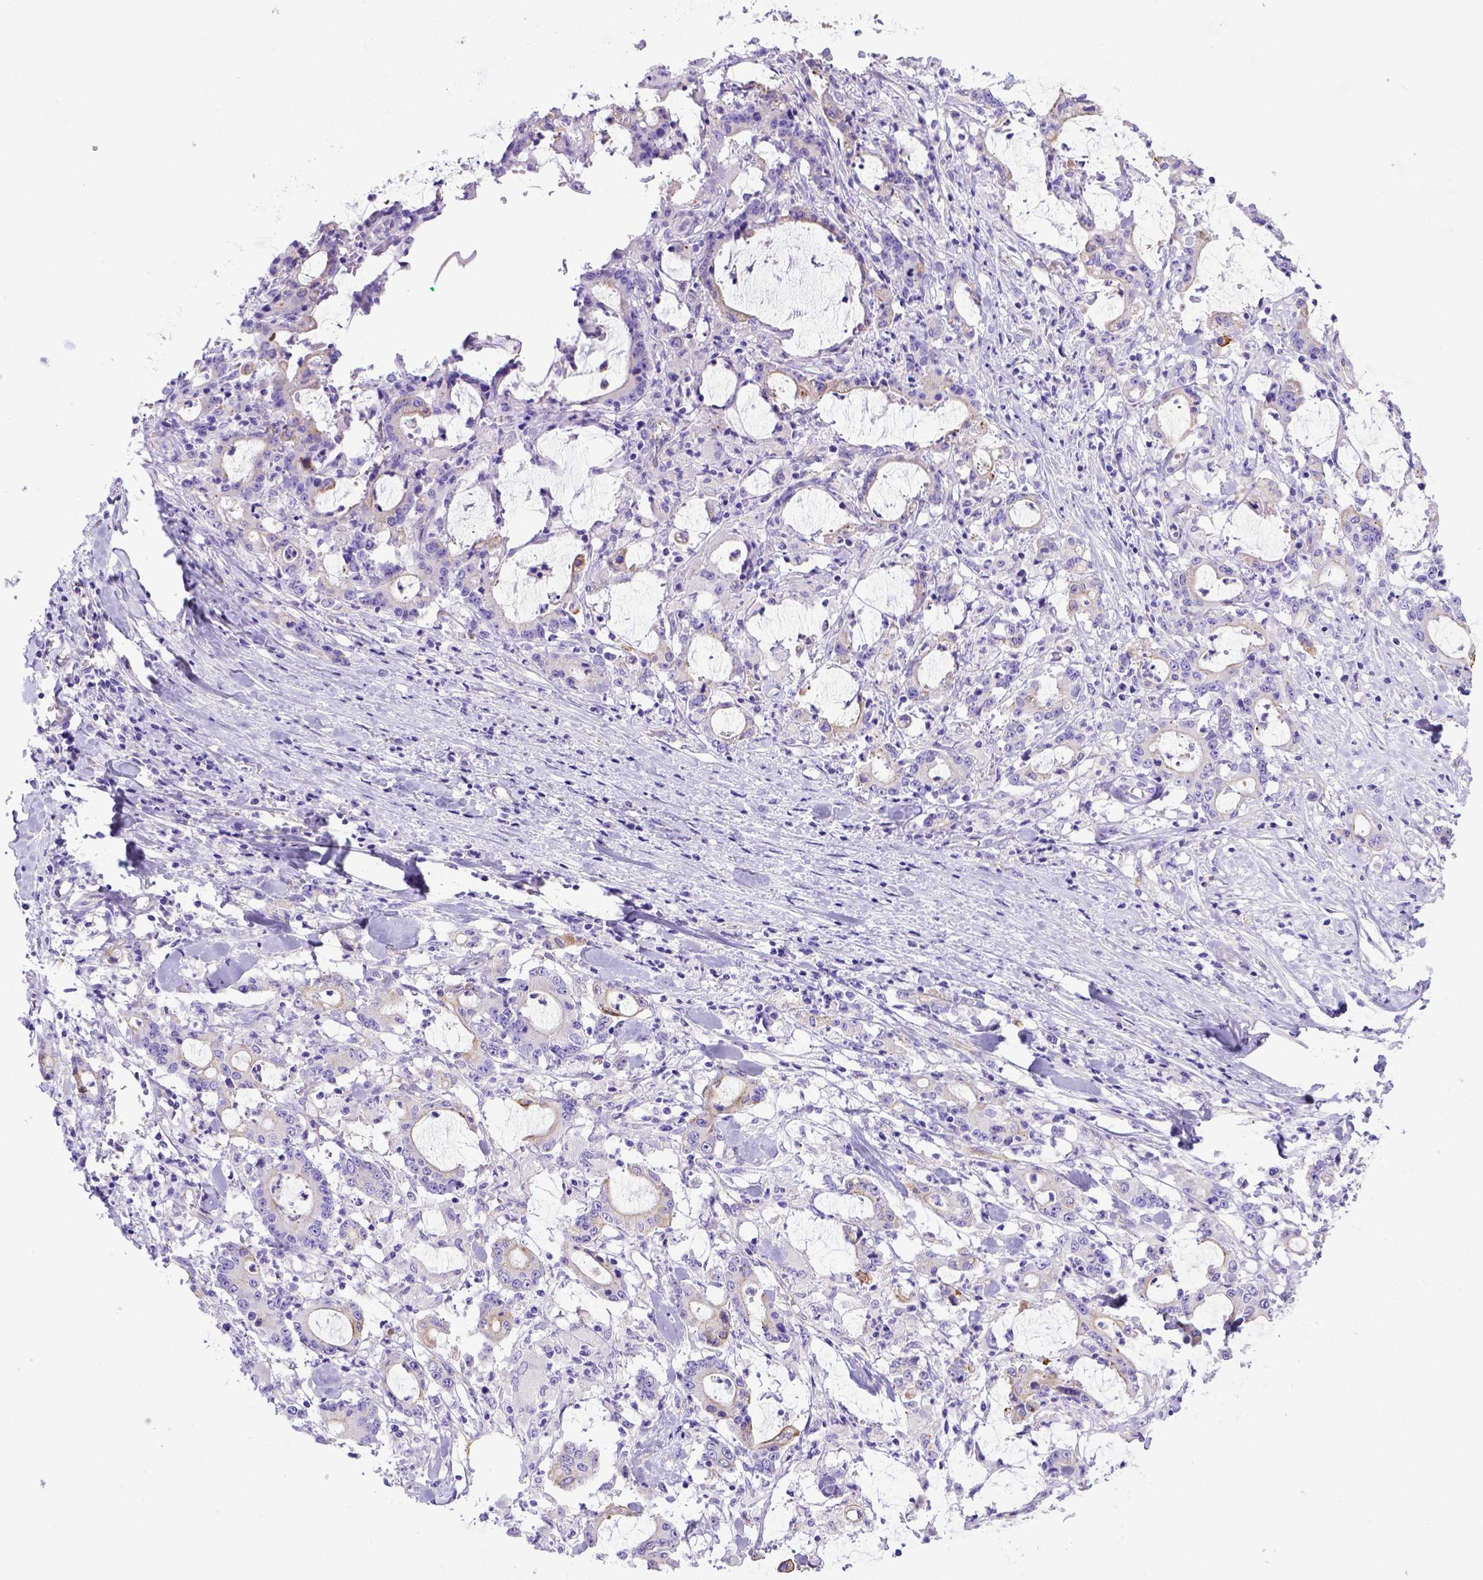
{"staining": {"intensity": "negative", "quantity": "none", "location": "none"}, "tissue": "stomach cancer", "cell_type": "Tumor cells", "image_type": "cancer", "snomed": [{"axis": "morphology", "description": "Adenocarcinoma, NOS"}, {"axis": "topography", "description": "Stomach, upper"}], "caption": "An IHC image of stomach cancer is shown. There is no staining in tumor cells of stomach cancer. (DAB immunohistochemistry with hematoxylin counter stain).", "gene": "LRRC18", "patient": {"sex": "male", "age": 68}}